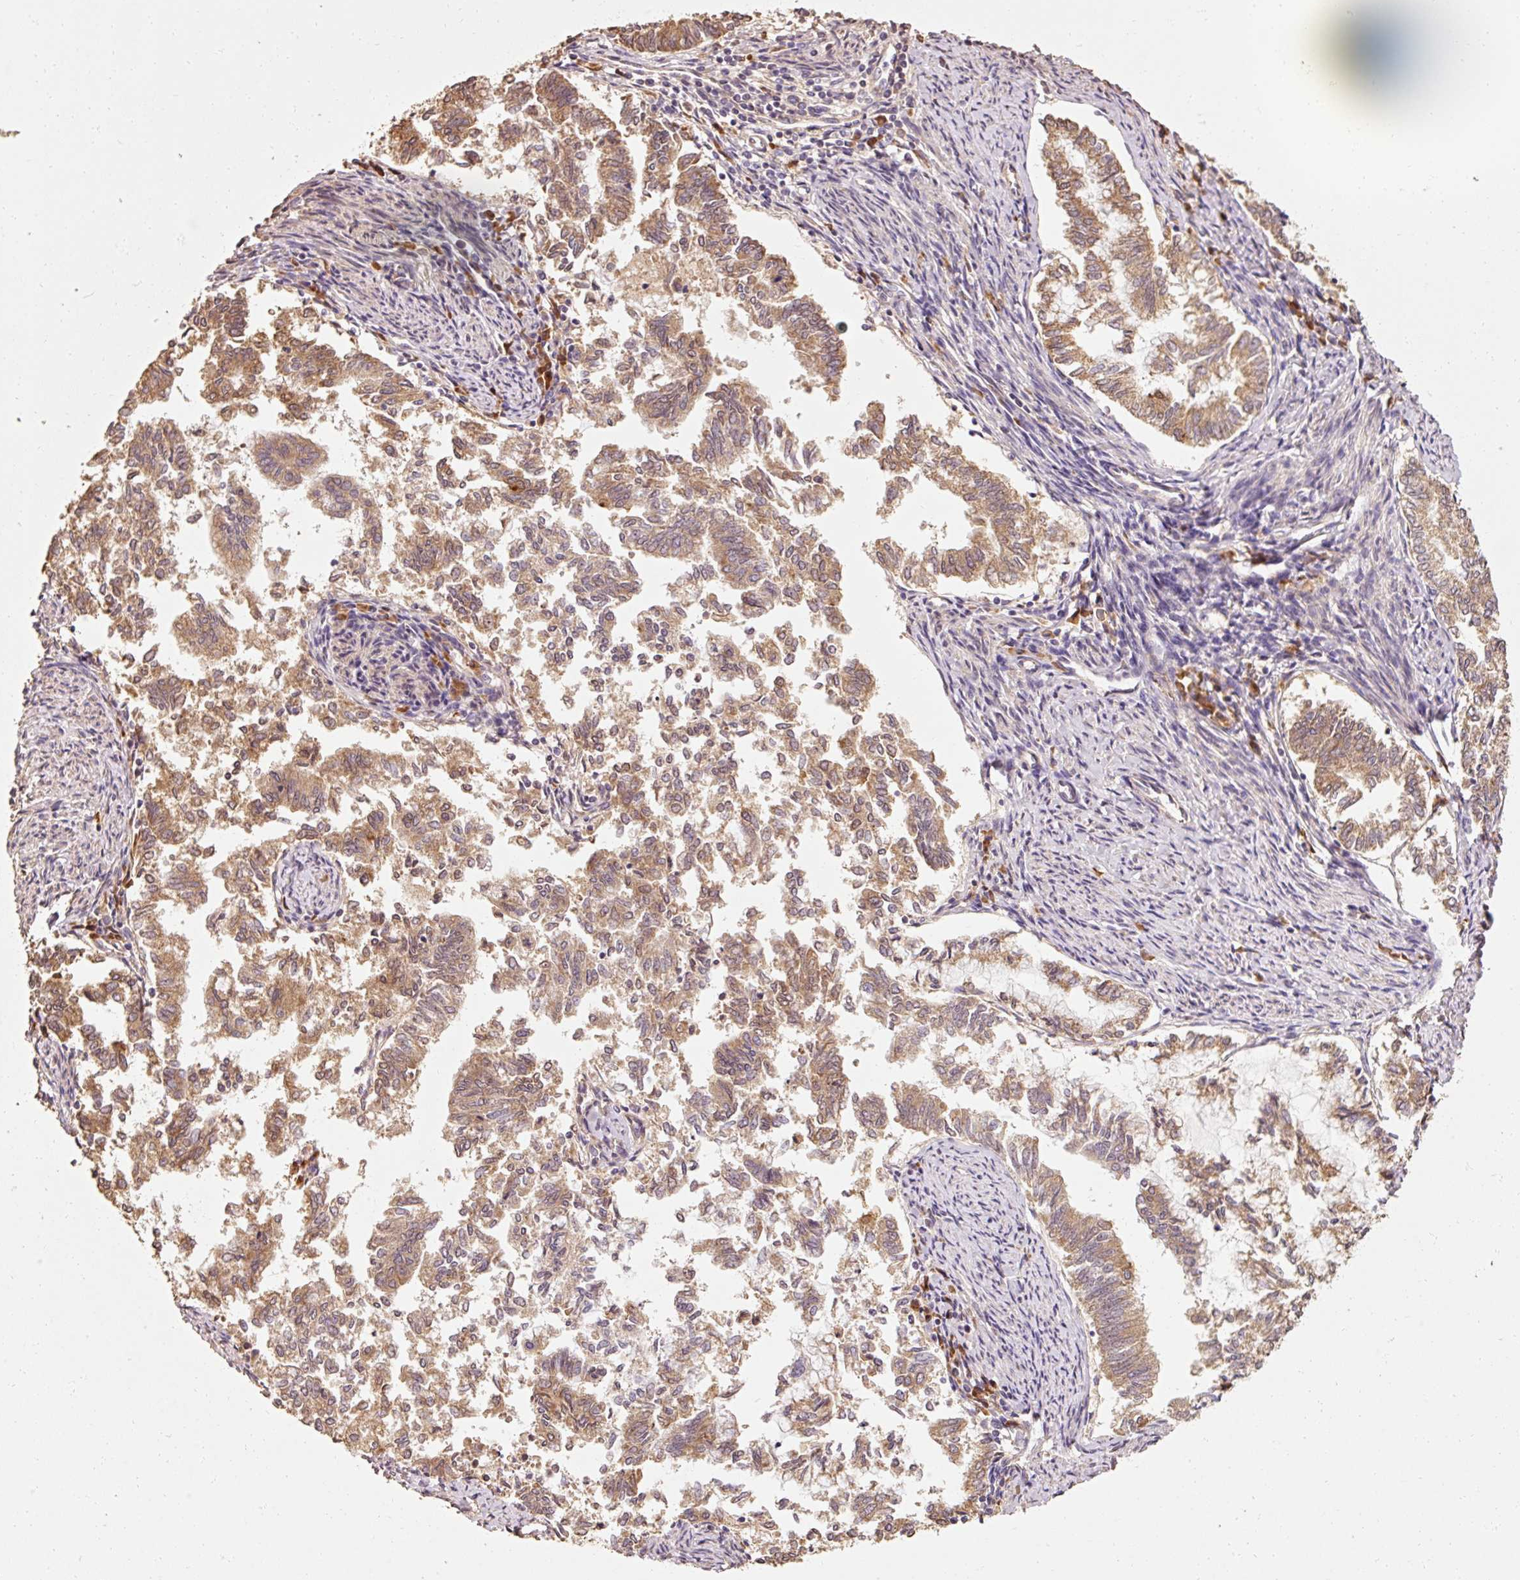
{"staining": {"intensity": "moderate", "quantity": ">75%", "location": "cytoplasmic/membranous"}, "tissue": "endometrial cancer", "cell_type": "Tumor cells", "image_type": "cancer", "snomed": [{"axis": "morphology", "description": "Adenocarcinoma, NOS"}, {"axis": "topography", "description": "Endometrium"}], "caption": "IHC micrograph of endometrial cancer (adenocarcinoma) stained for a protein (brown), which exhibits medium levels of moderate cytoplasmic/membranous positivity in approximately >75% of tumor cells.", "gene": "EFHC1", "patient": {"sex": "female", "age": 79}}